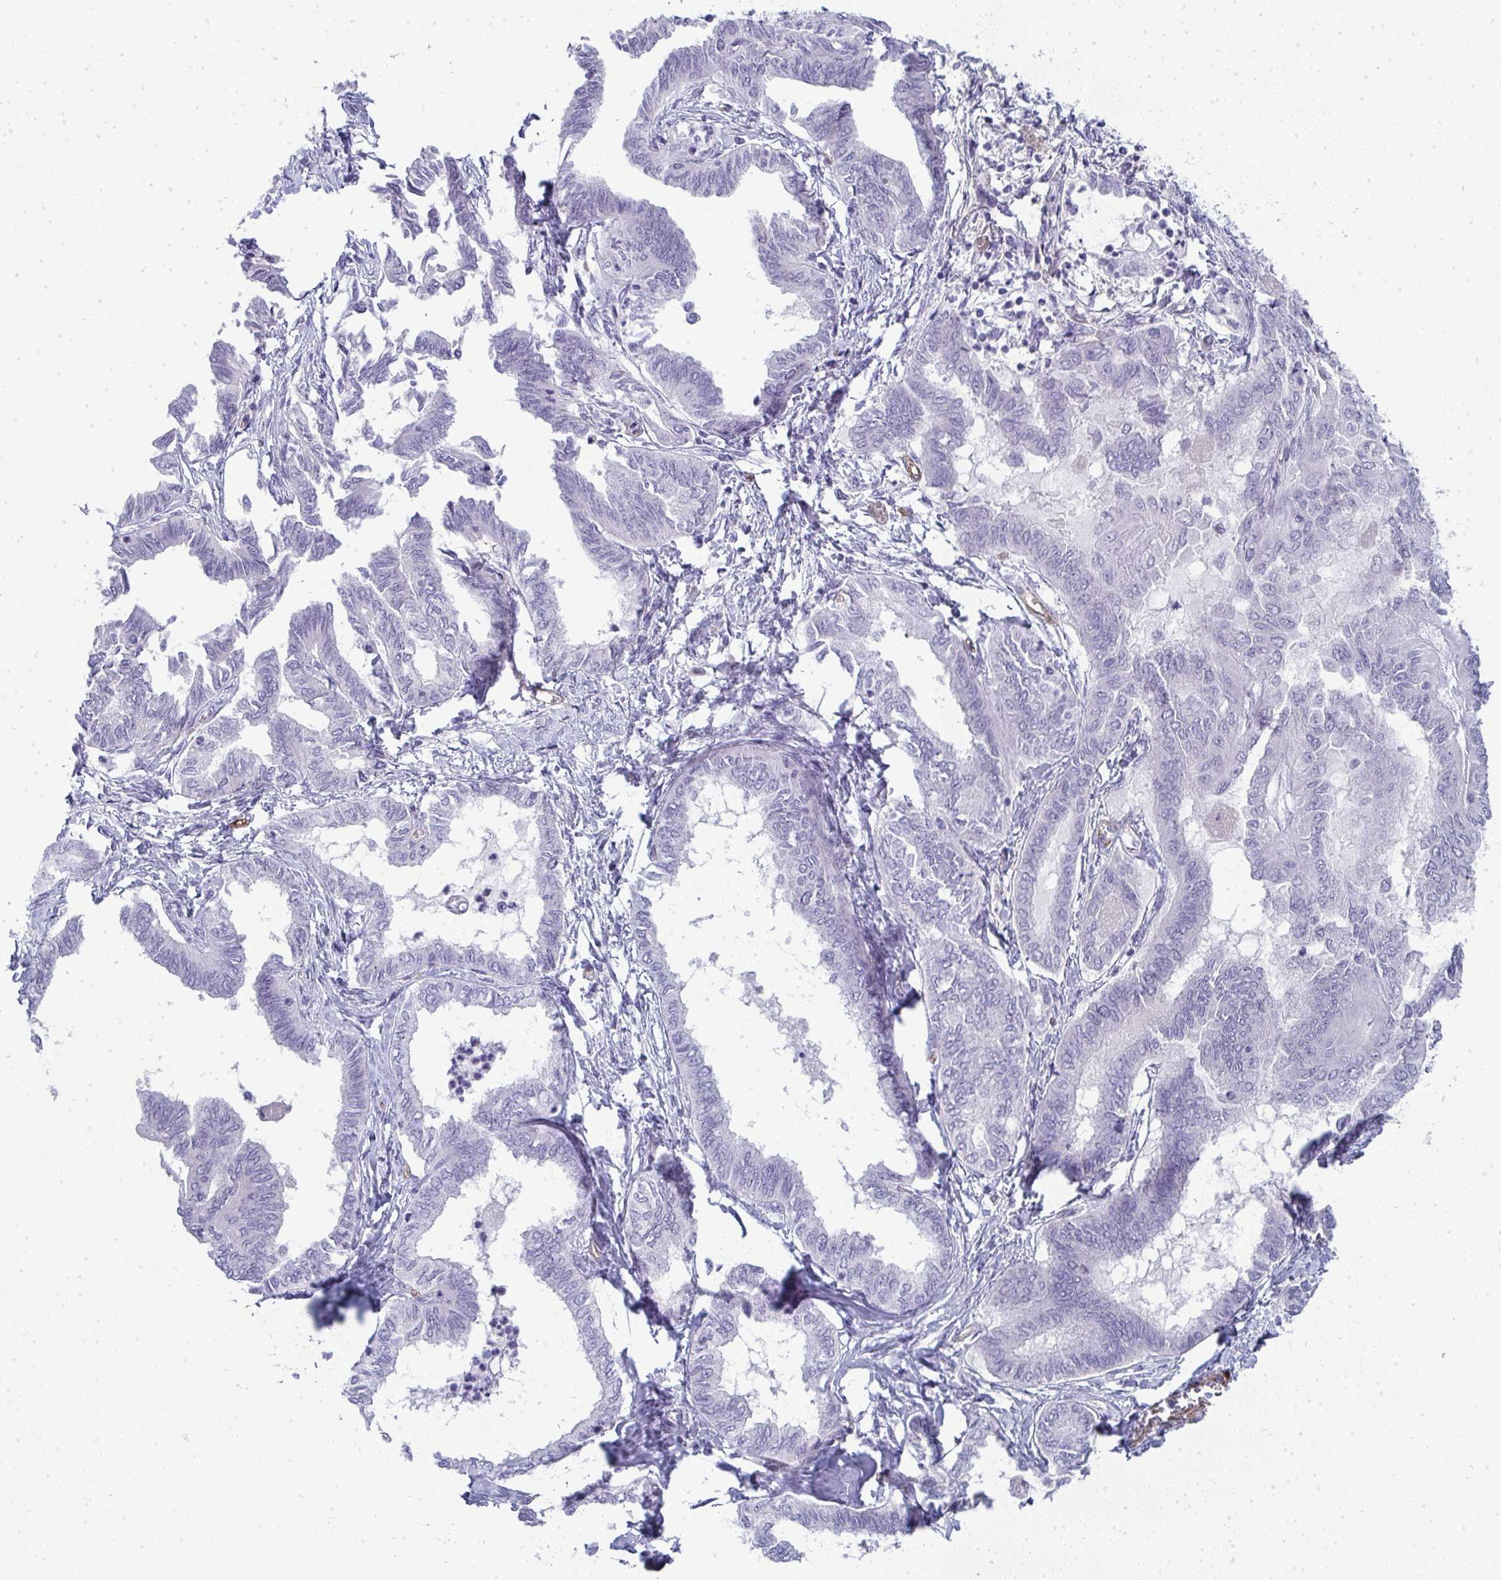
{"staining": {"intensity": "negative", "quantity": "none", "location": "none"}, "tissue": "ovarian cancer", "cell_type": "Tumor cells", "image_type": "cancer", "snomed": [{"axis": "morphology", "description": "Carcinoma, endometroid"}, {"axis": "topography", "description": "Ovary"}], "caption": "This is an IHC histopathology image of ovarian cancer. There is no staining in tumor cells.", "gene": "UBE2S", "patient": {"sex": "female", "age": 70}}